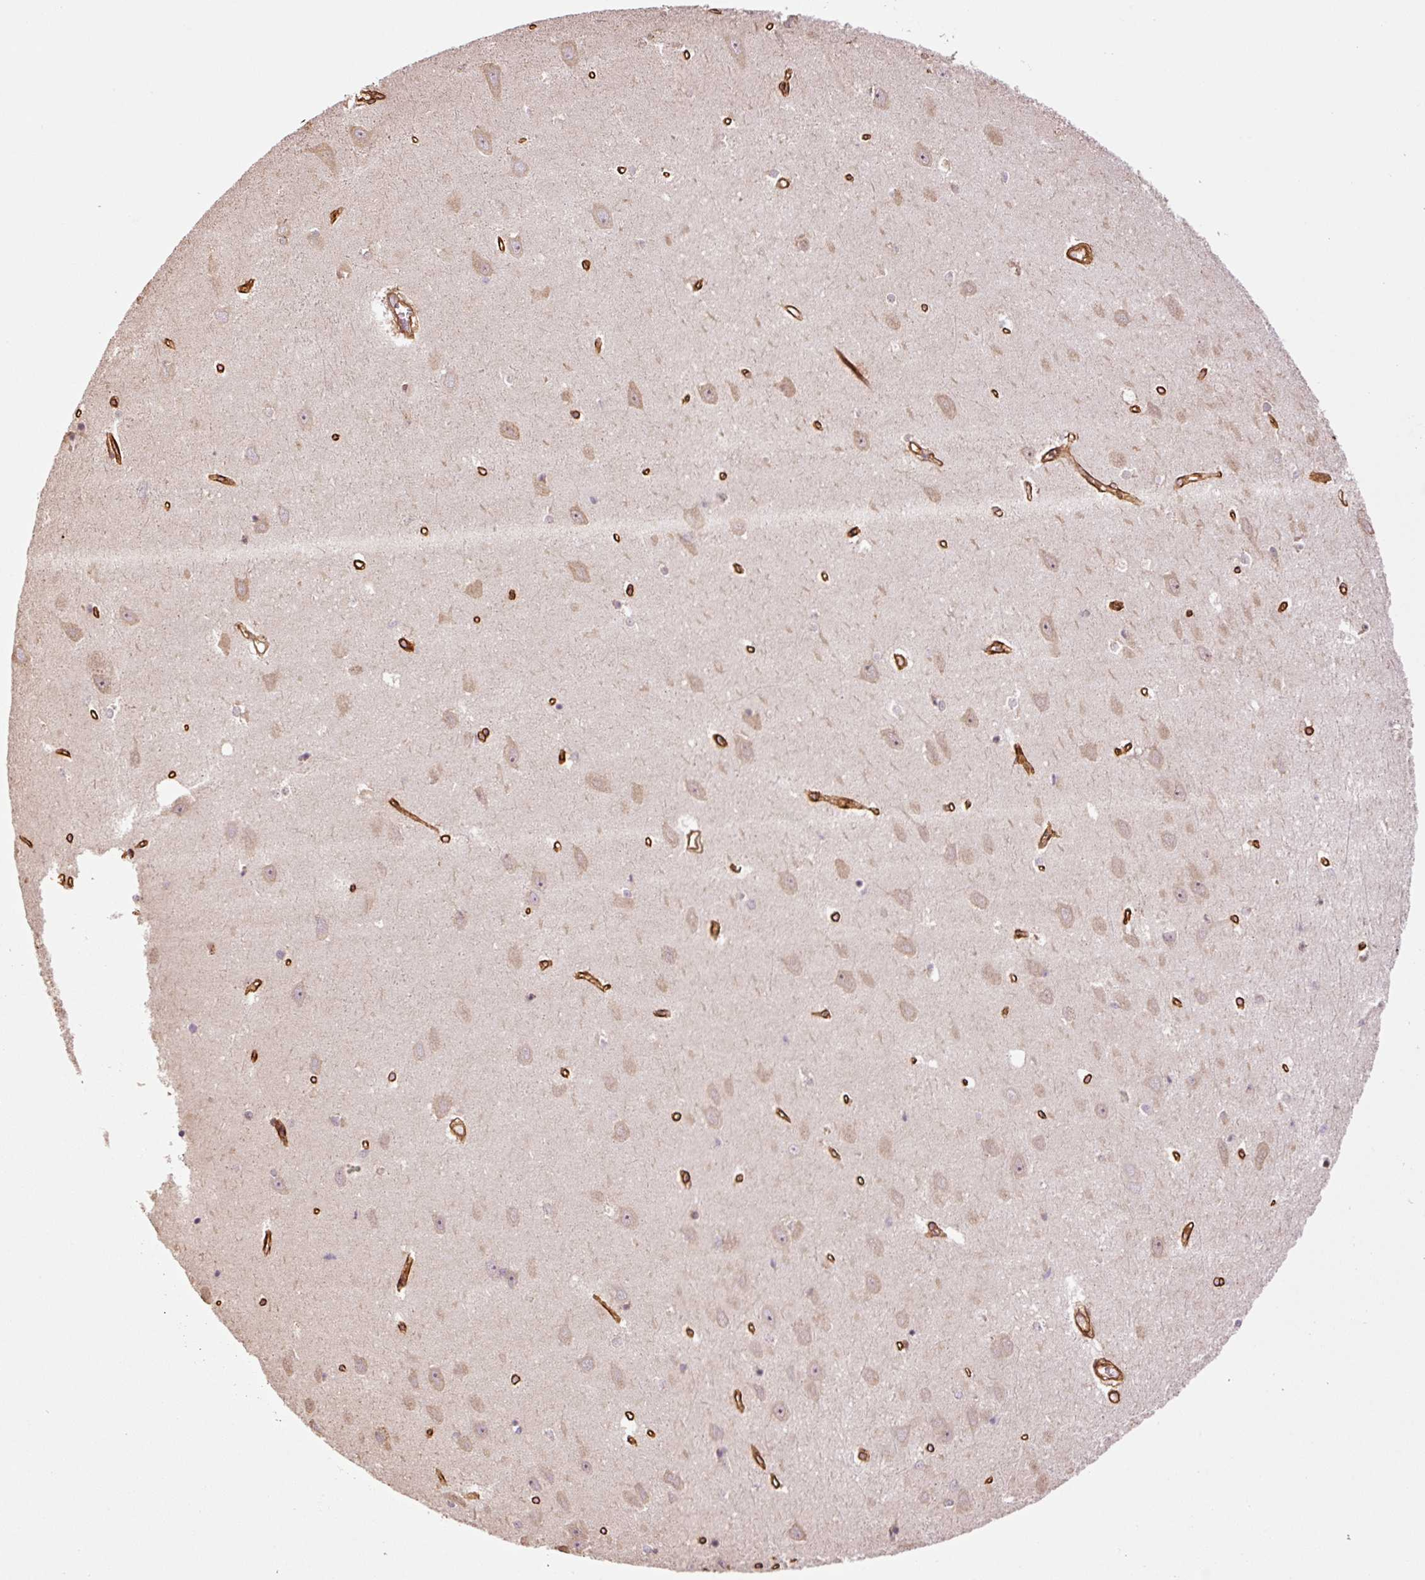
{"staining": {"intensity": "weak", "quantity": "25%-75%", "location": "cytoplasmic/membranous,nuclear"}, "tissue": "hippocampus", "cell_type": "Glial cells", "image_type": "normal", "snomed": [{"axis": "morphology", "description": "Normal tissue, NOS"}, {"axis": "topography", "description": "Hippocampus"}], "caption": "Weak cytoplasmic/membranous,nuclear expression is identified in approximately 25%-75% of glial cells in benign hippocampus. (Brightfield microscopy of DAB IHC at high magnification).", "gene": "NID2", "patient": {"sex": "female", "age": 64}}